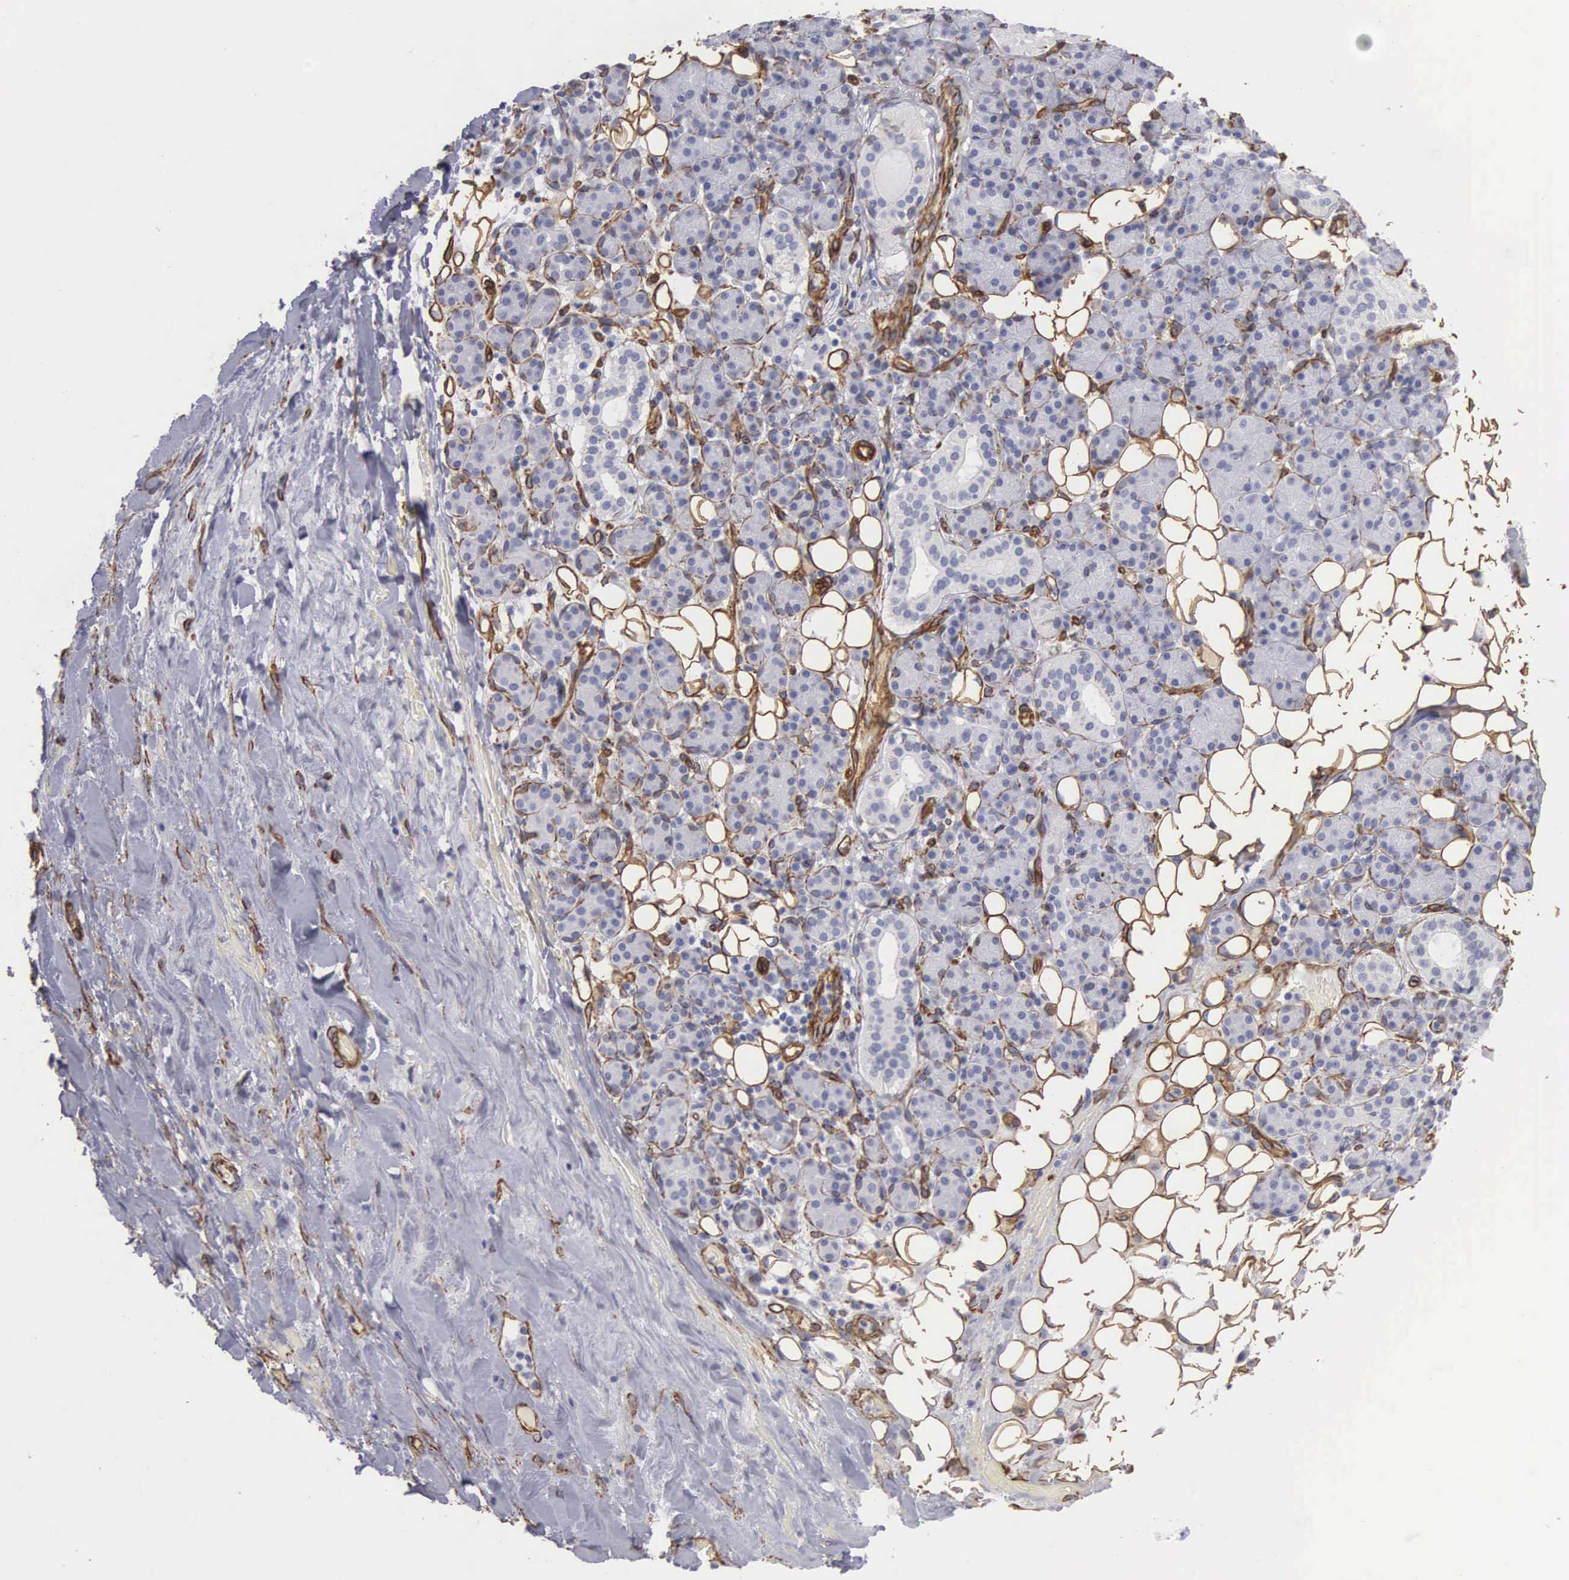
{"staining": {"intensity": "weak", "quantity": "25%-75%", "location": "cytoplasmic/membranous"}, "tissue": "skin cancer", "cell_type": "Tumor cells", "image_type": "cancer", "snomed": [{"axis": "morphology", "description": "Squamous cell carcinoma, NOS"}, {"axis": "topography", "description": "Skin"}], "caption": "Squamous cell carcinoma (skin) stained with a protein marker shows weak staining in tumor cells.", "gene": "MAGEB10", "patient": {"sex": "male", "age": 84}}